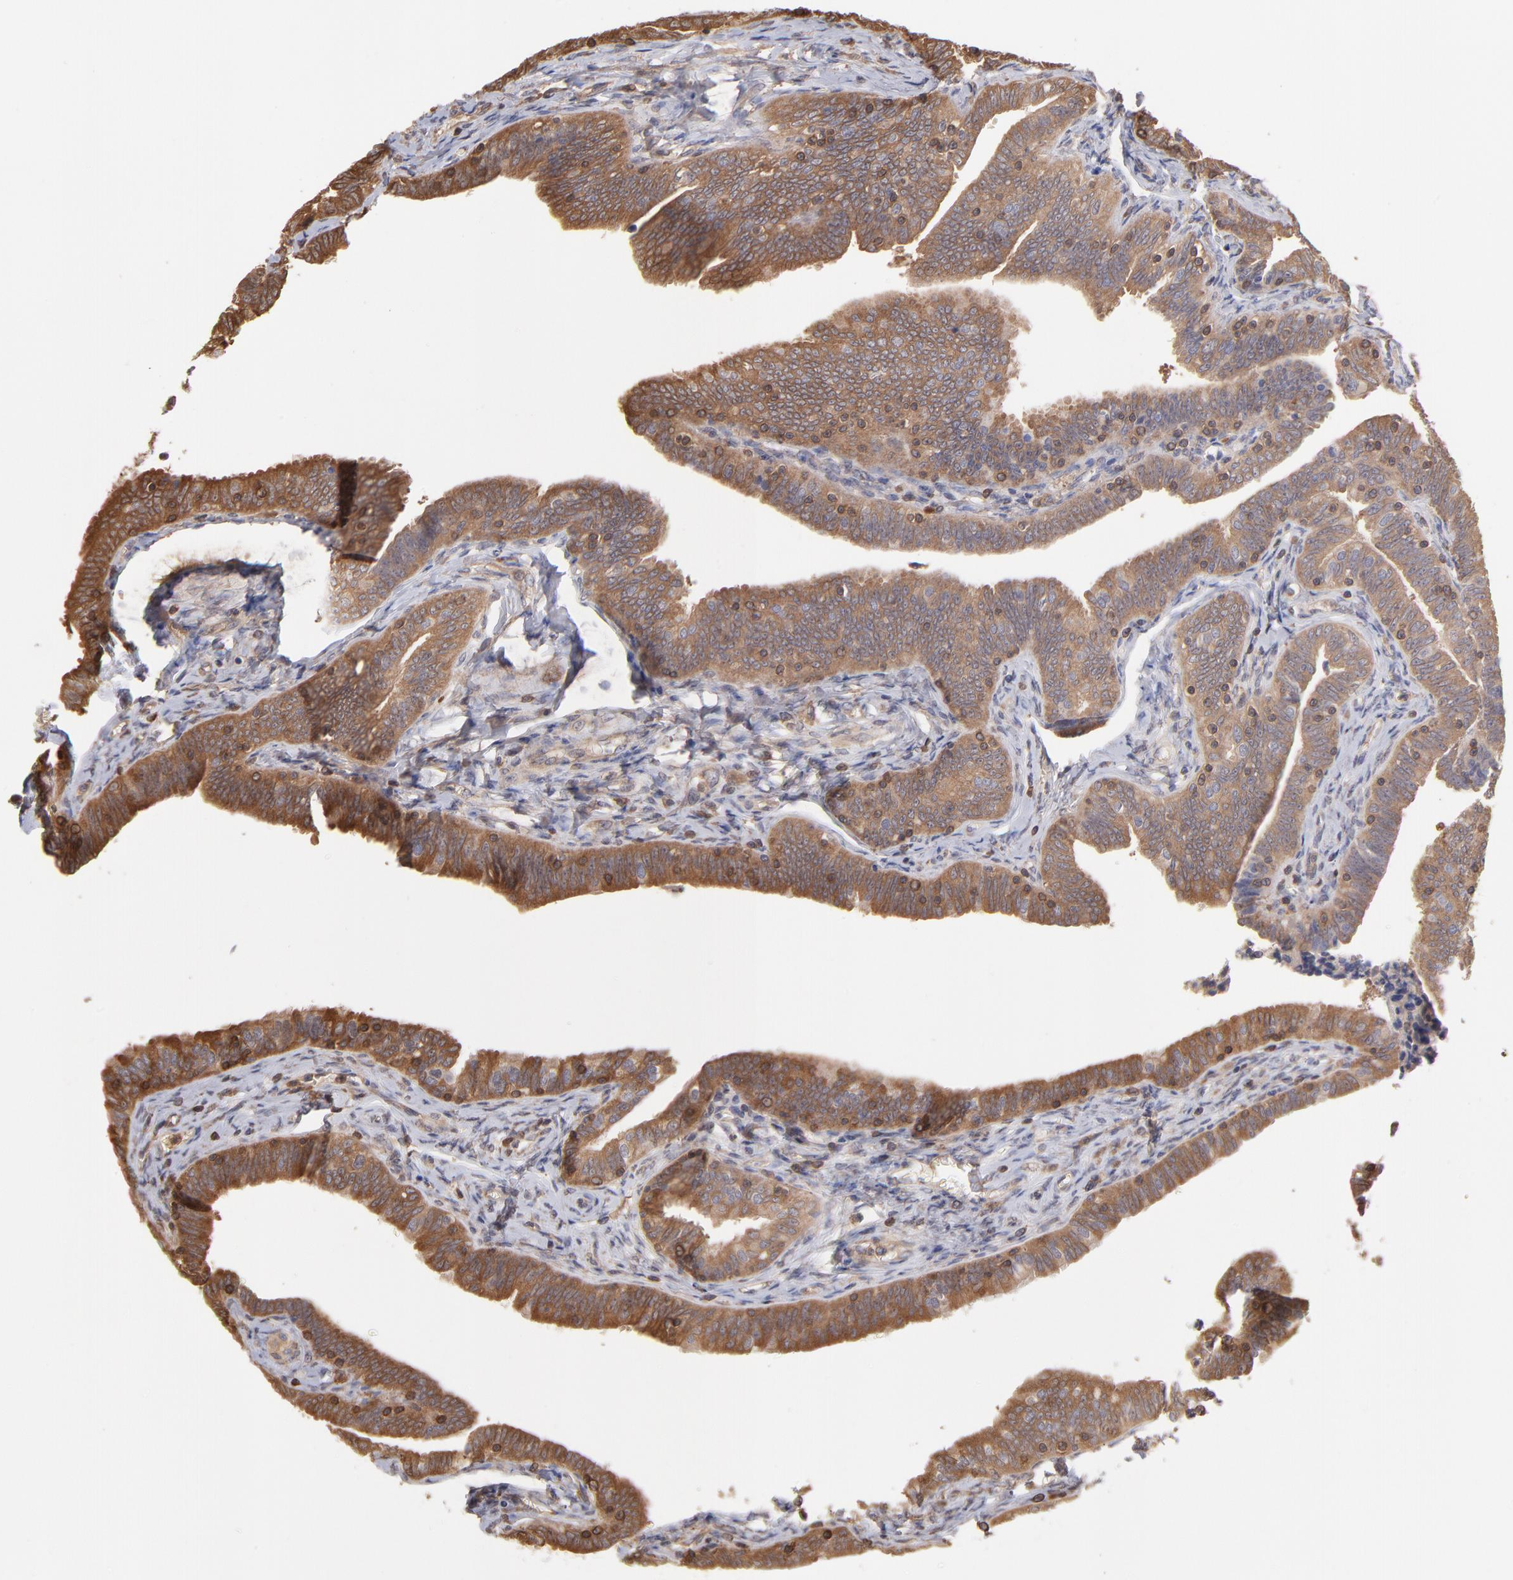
{"staining": {"intensity": "strong", "quantity": ">75%", "location": "cytoplasmic/membranous"}, "tissue": "fallopian tube", "cell_type": "Glandular cells", "image_type": "normal", "snomed": [{"axis": "morphology", "description": "Normal tissue, NOS"}, {"axis": "topography", "description": "Fallopian tube"}, {"axis": "topography", "description": "Ovary"}], "caption": "The immunohistochemical stain labels strong cytoplasmic/membranous staining in glandular cells of unremarkable fallopian tube. The staining was performed using DAB, with brown indicating positive protein expression. Nuclei are stained blue with hematoxylin.", "gene": "MAP2K2", "patient": {"sex": "female", "age": 69}}